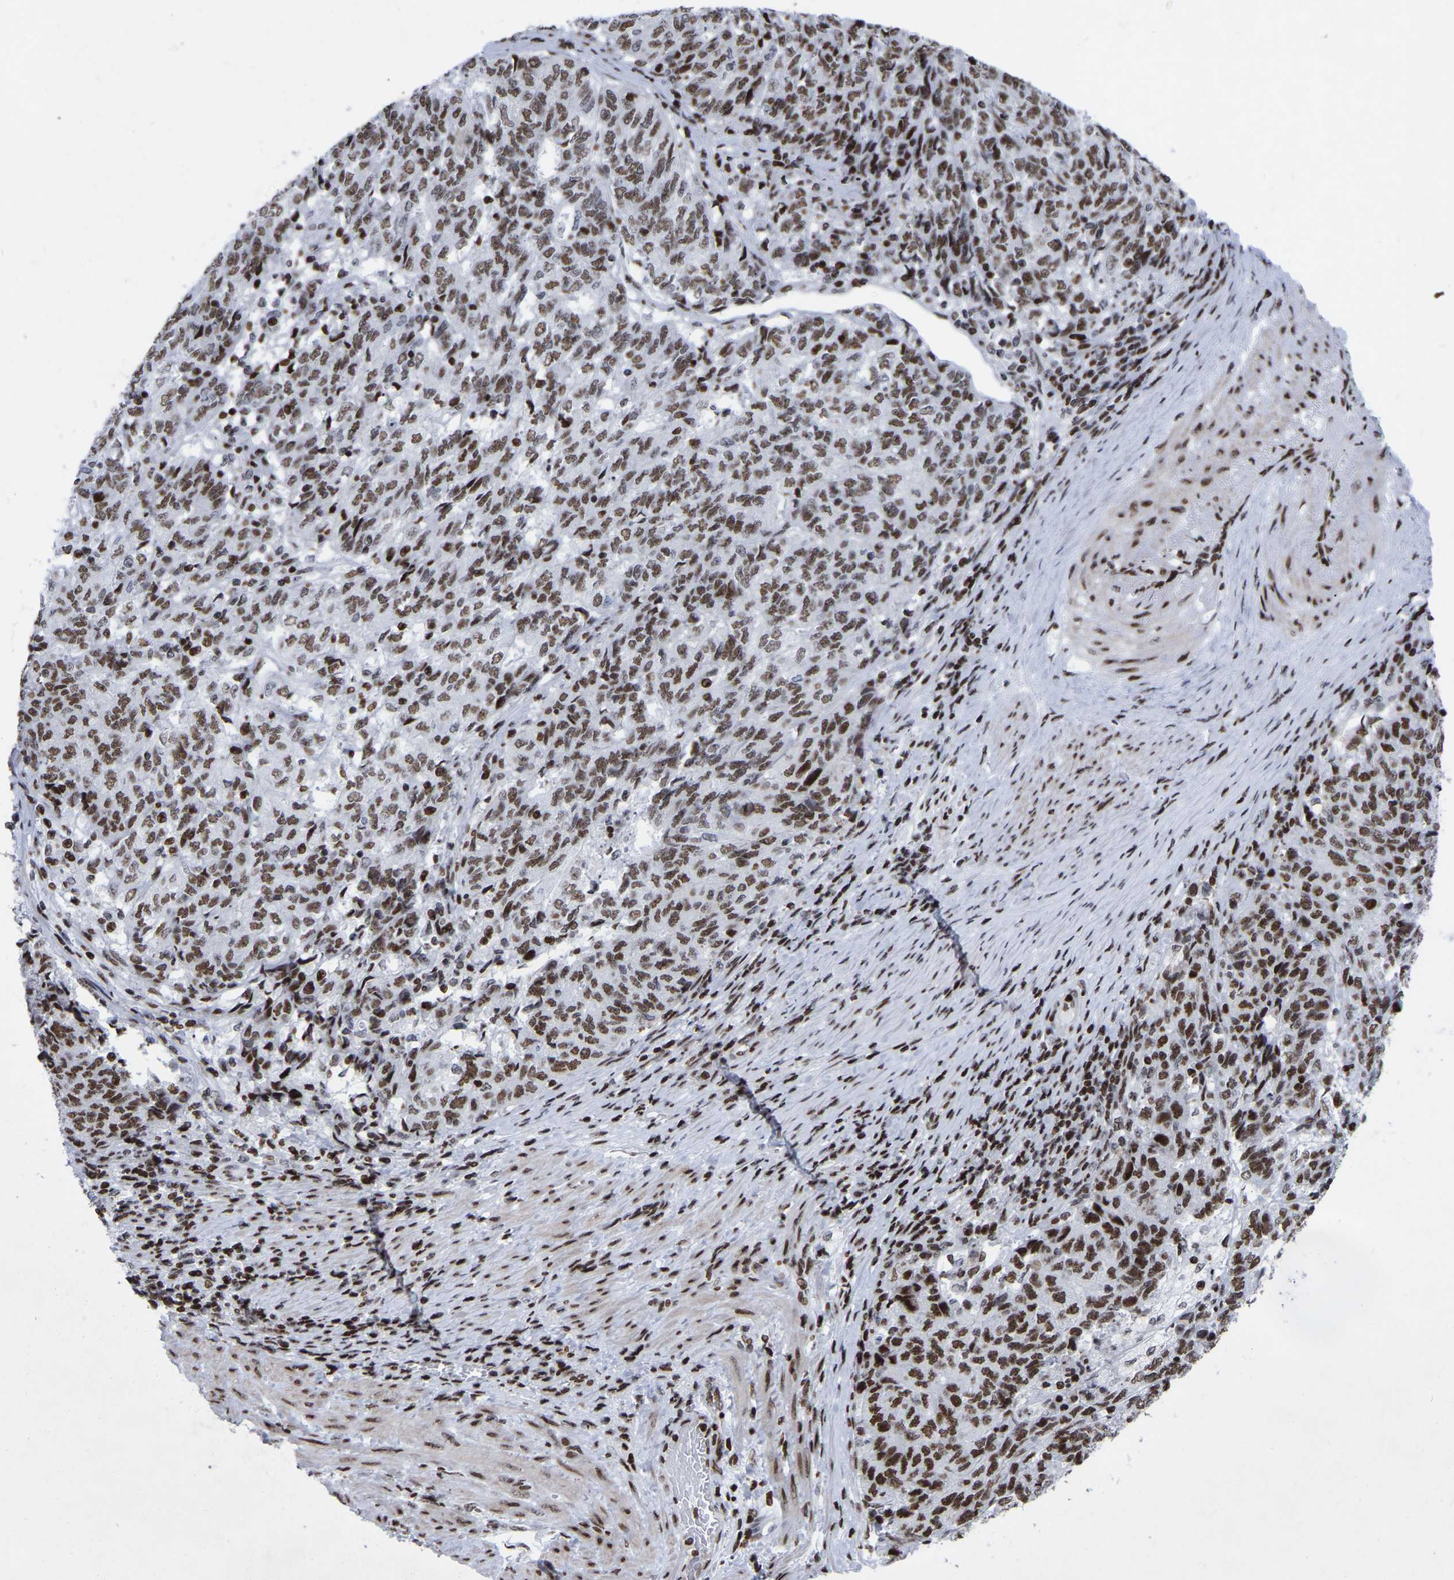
{"staining": {"intensity": "moderate", "quantity": ">75%", "location": "nuclear"}, "tissue": "endometrial cancer", "cell_type": "Tumor cells", "image_type": "cancer", "snomed": [{"axis": "morphology", "description": "Adenocarcinoma, NOS"}, {"axis": "topography", "description": "Endometrium"}], "caption": "Protein expression analysis of human adenocarcinoma (endometrial) reveals moderate nuclear staining in approximately >75% of tumor cells.", "gene": "PRCC", "patient": {"sex": "female", "age": 80}}